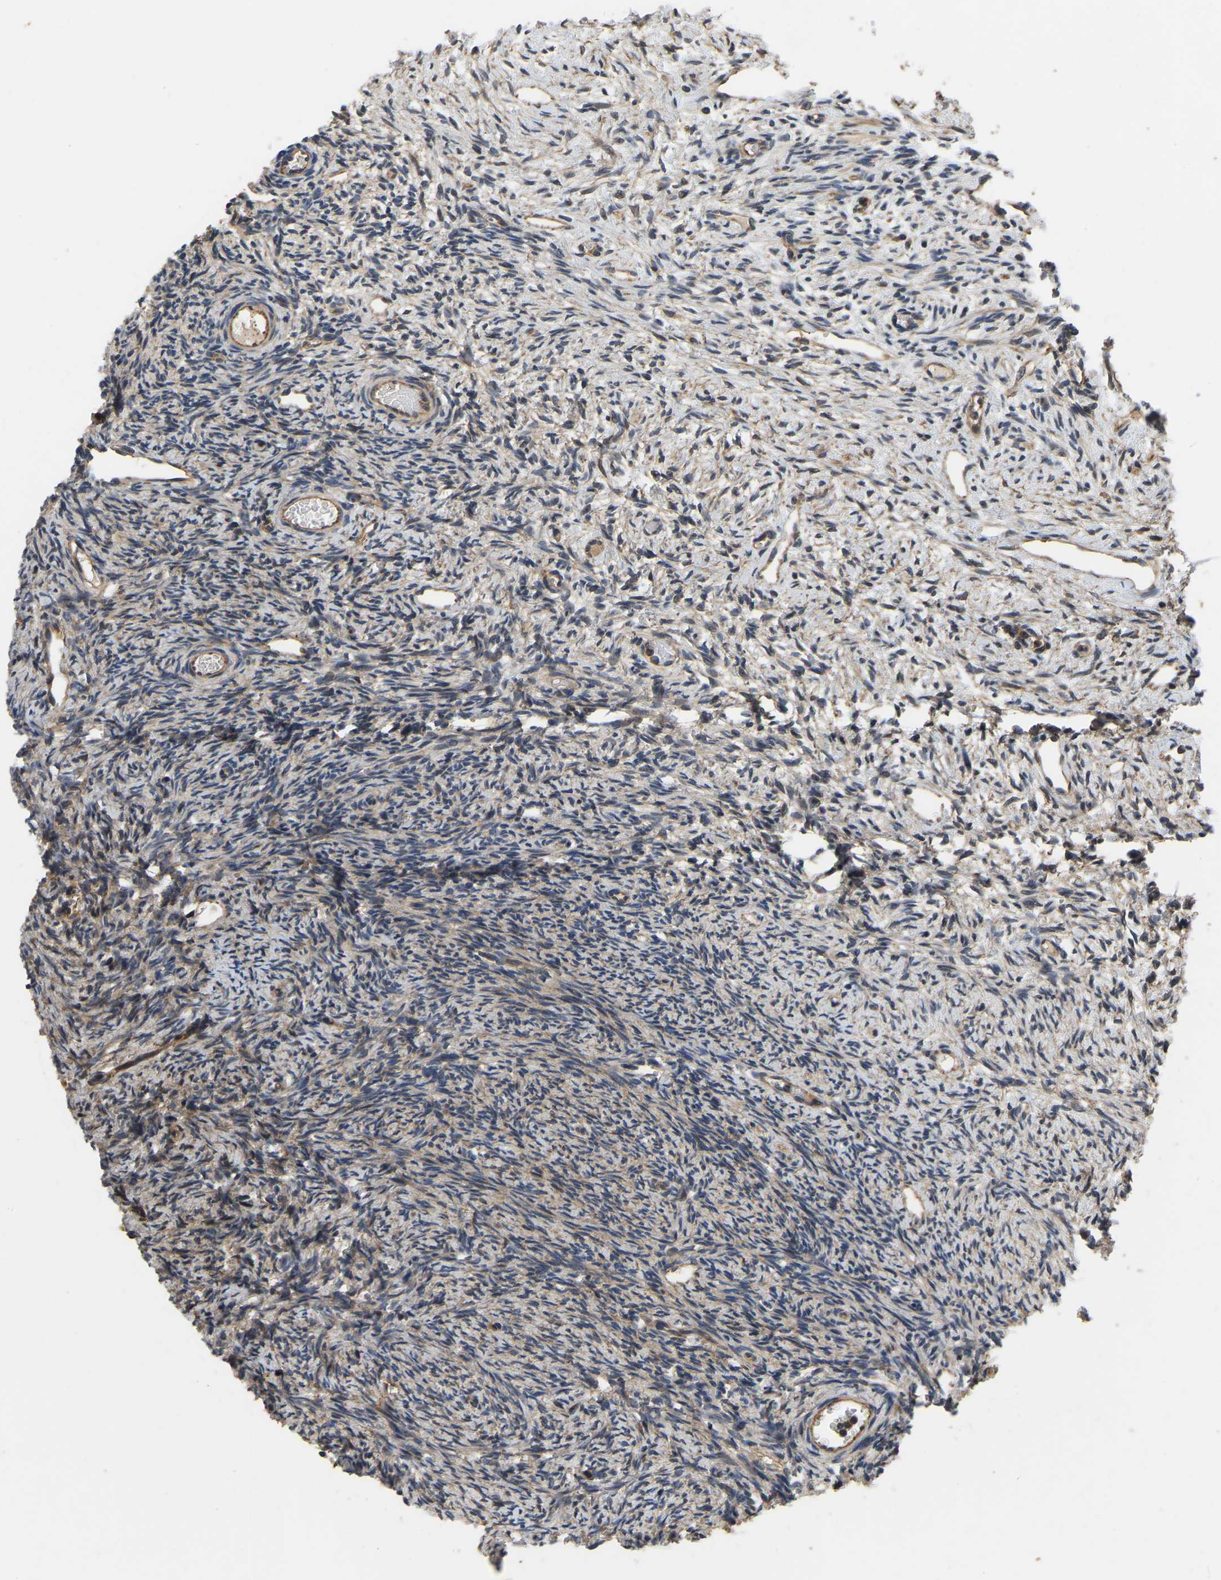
{"staining": {"intensity": "moderate", "quantity": ">75%", "location": "cytoplasmic/membranous"}, "tissue": "ovary", "cell_type": "Follicle cells", "image_type": "normal", "snomed": [{"axis": "morphology", "description": "Normal tissue, NOS"}, {"axis": "topography", "description": "Ovary"}], "caption": "Benign ovary reveals moderate cytoplasmic/membranous expression in approximately >75% of follicle cells The staining is performed using DAB brown chromogen to label protein expression. The nuclei are counter-stained blue using hematoxylin..", "gene": "GARS1", "patient": {"sex": "female", "age": 33}}